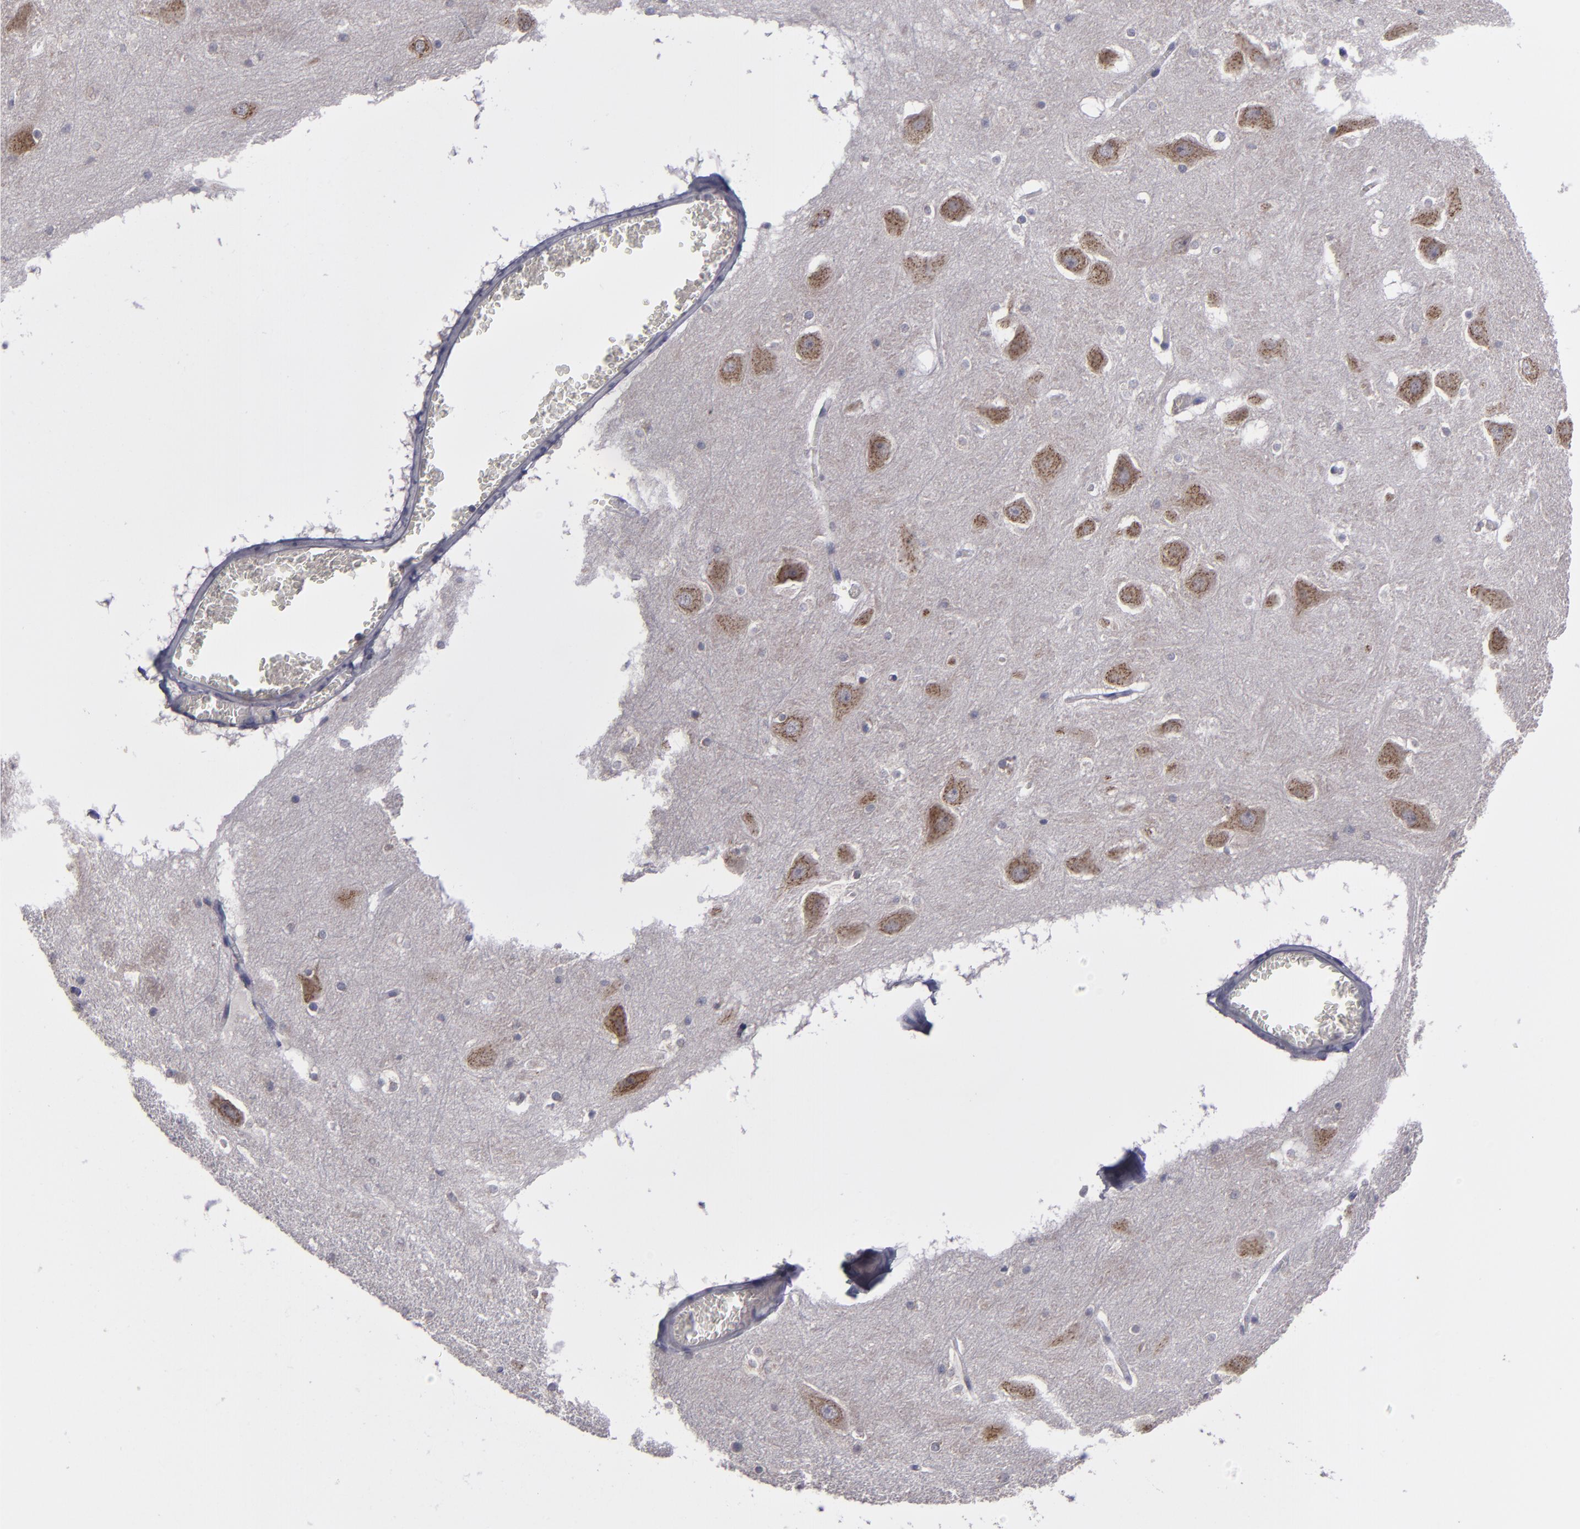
{"staining": {"intensity": "moderate", "quantity": "<25%", "location": "cytoplasmic/membranous"}, "tissue": "hippocampus", "cell_type": "Glial cells", "image_type": "normal", "snomed": [{"axis": "morphology", "description": "Normal tissue, NOS"}, {"axis": "topography", "description": "Hippocampus"}], "caption": "The image shows staining of unremarkable hippocampus, revealing moderate cytoplasmic/membranous protein expression (brown color) within glial cells. (Stains: DAB (3,3'-diaminobenzidine) in brown, nuclei in blue, Microscopy: brightfield microscopy at high magnification).", "gene": "IL12A", "patient": {"sex": "male", "age": 45}}